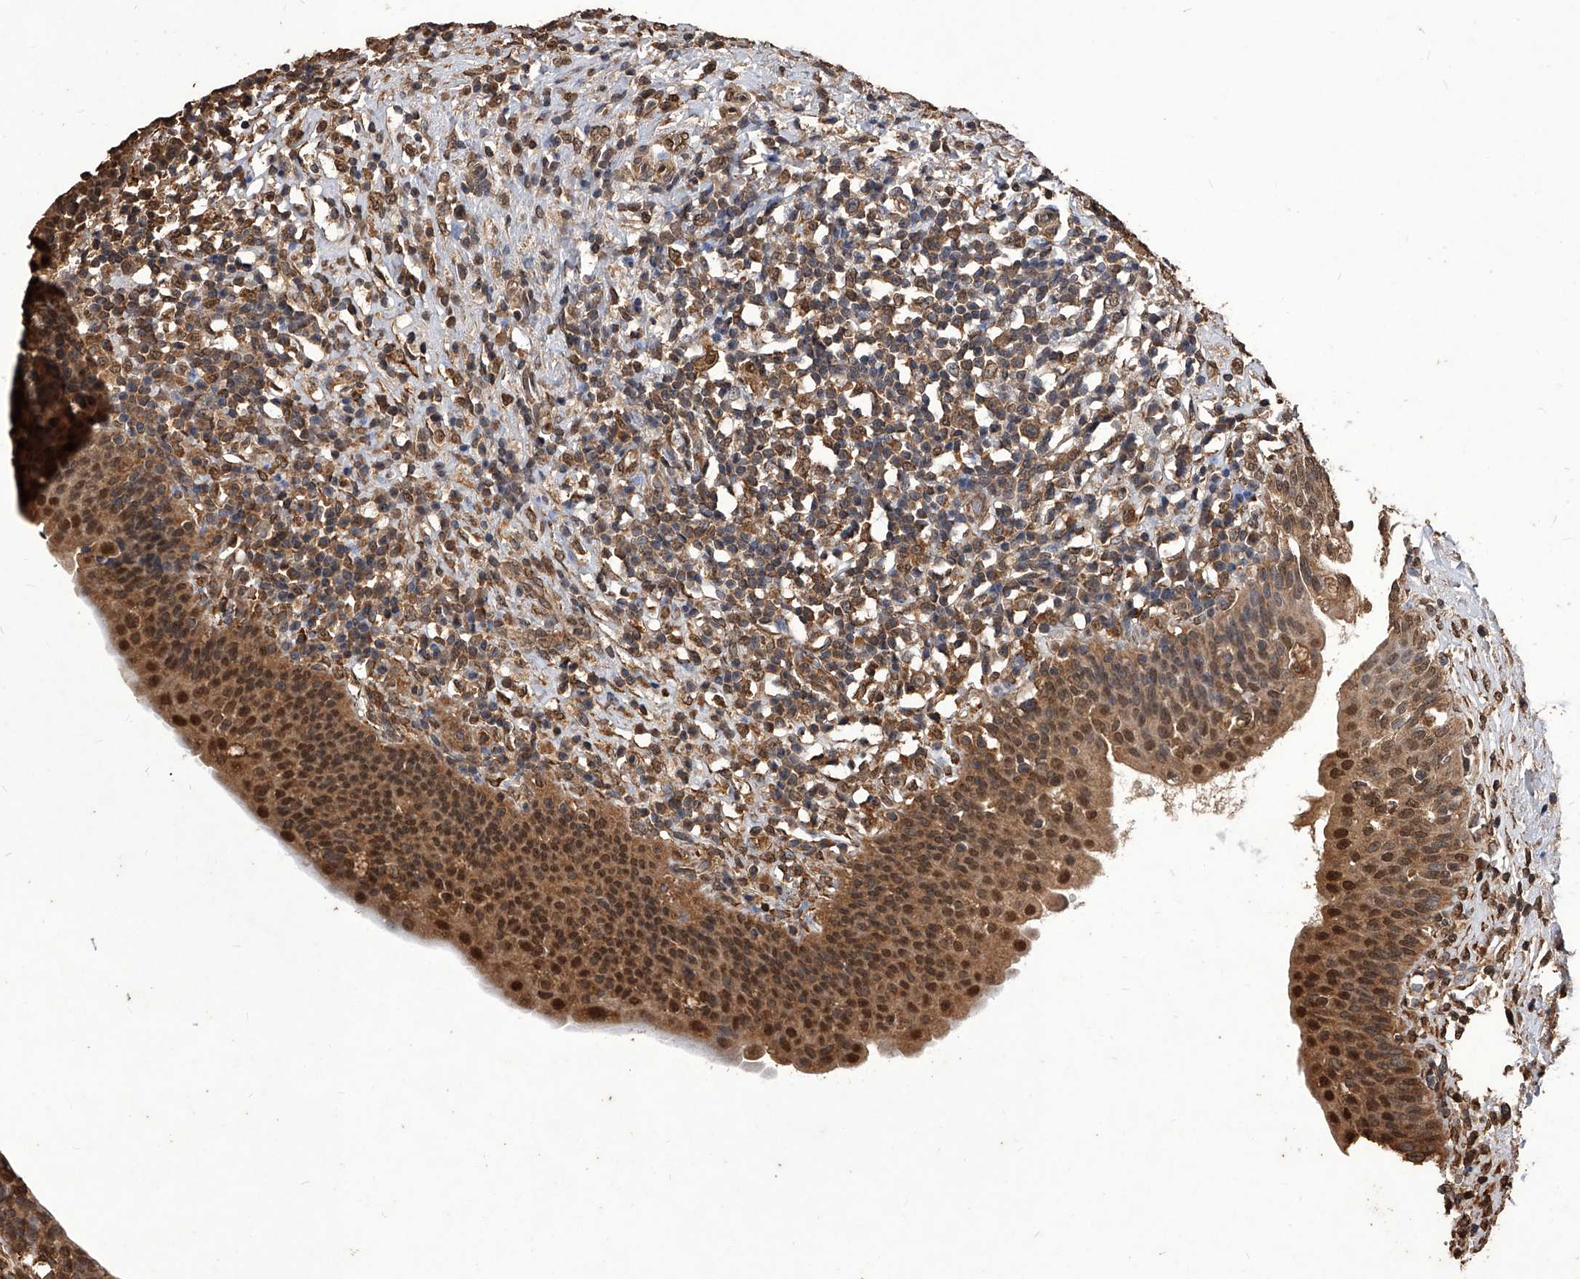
{"staining": {"intensity": "strong", "quantity": ">75%", "location": "cytoplasmic/membranous,nuclear"}, "tissue": "urinary bladder", "cell_type": "Urothelial cells", "image_type": "normal", "snomed": [{"axis": "morphology", "description": "Normal tissue, NOS"}, {"axis": "topography", "description": "Urinary bladder"}], "caption": "Human urinary bladder stained for a protein (brown) shows strong cytoplasmic/membranous,nuclear positive positivity in about >75% of urothelial cells.", "gene": "FBXL4", "patient": {"sex": "male", "age": 83}}